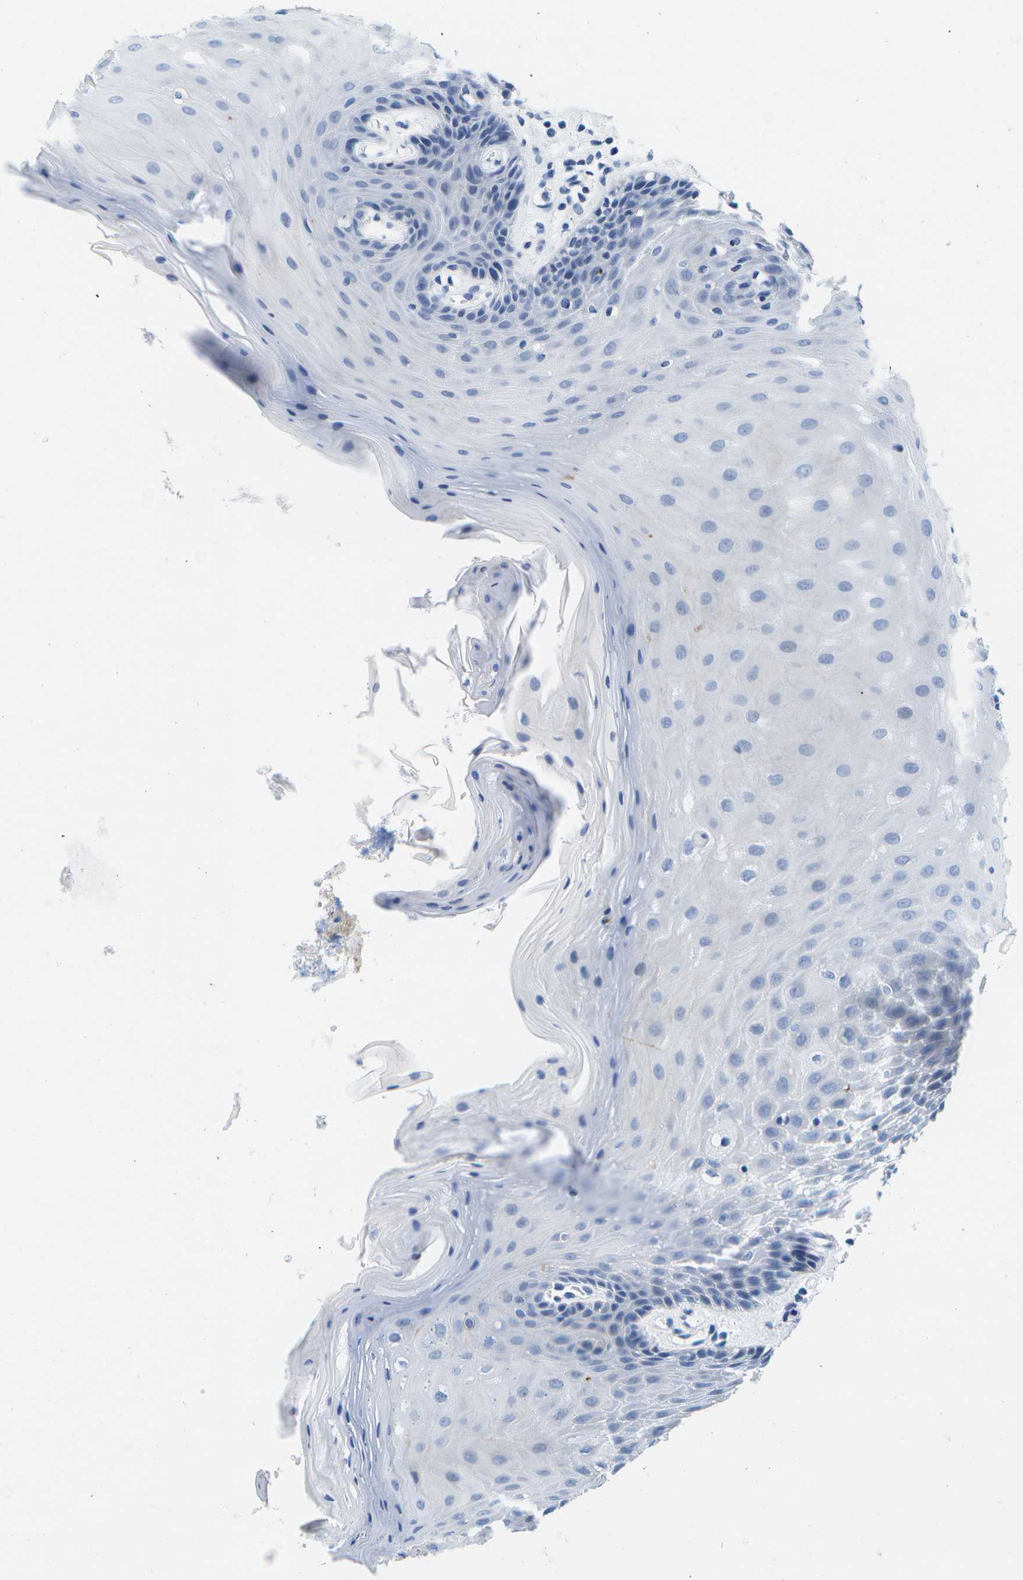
{"staining": {"intensity": "negative", "quantity": "none", "location": "none"}, "tissue": "oral mucosa", "cell_type": "Squamous epithelial cells", "image_type": "normal", "snomed": [{"axis": "morphology", "description": "Normal tissue, NOS"}, {"axis": "morphology", "description": "Squamous cell carcinoma, NOS"}, {"axis": "topography", "description": "Oral tissue"}, {"axis": "topography", "description": "Head-Neck"}], "caption": "Squamous epithelial cells are negative for protein expression in unremarkable human oral mucosa.", "gene": "ADGRG6", "patient": {"sex": "male", "age": 71}}